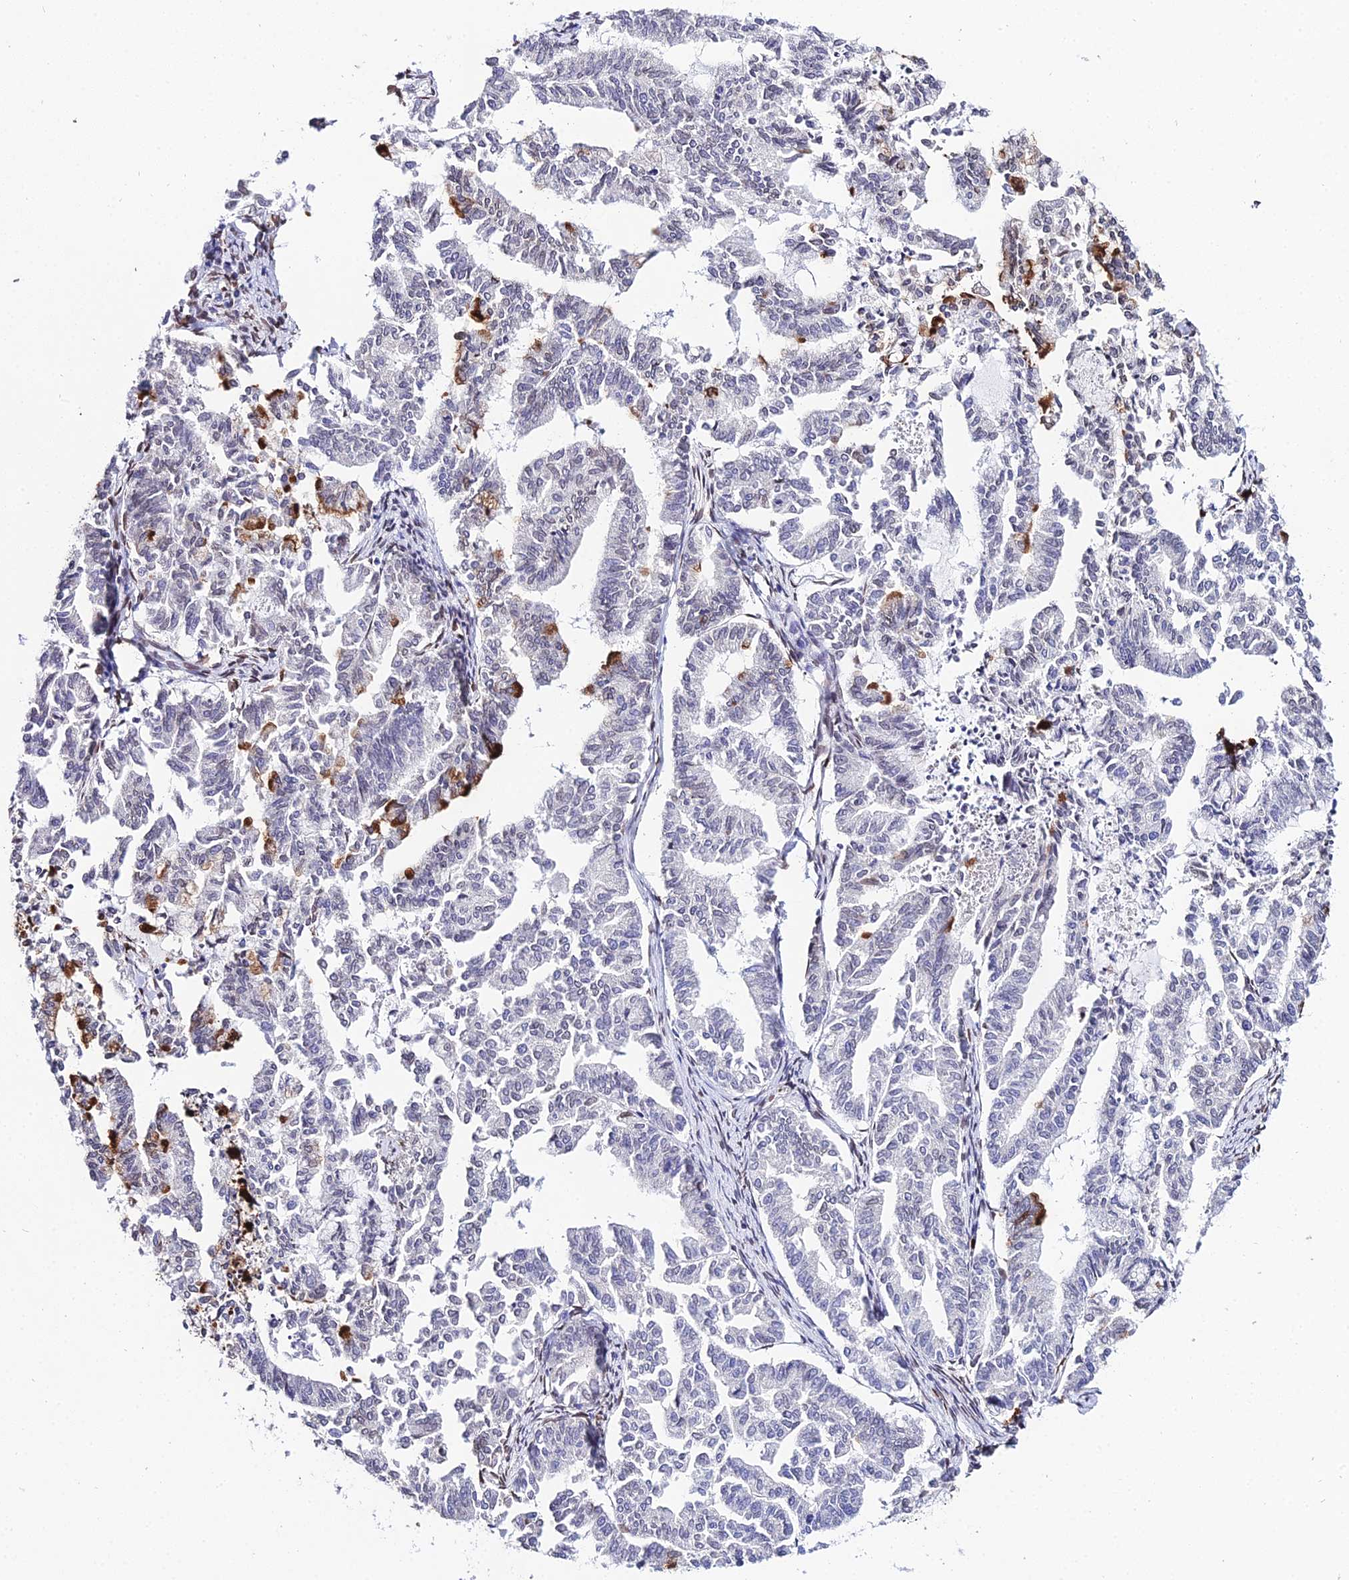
{"staining": {"intensity": "moderate", "quantity": "<25%", "location": "cytoplasmic/membranous"}, "tissue": "endometrial cancer", "cell_type": "Tumor cells", "image_type": "cancer", "snomed": [{"axis": "morphology", "description": "Adenocarcinoma, NOS"}, {"axis": "topography", "description": "Endometrium"}], "caption": "Adenocarcinoma (endometrial) stained for a protein (brown) displays moderate cytoplasmic/membranous positive expression in approximately <25% of tumor cells.", "gene": "MCM10", "patient": {"sex": "female", "age": 79}}